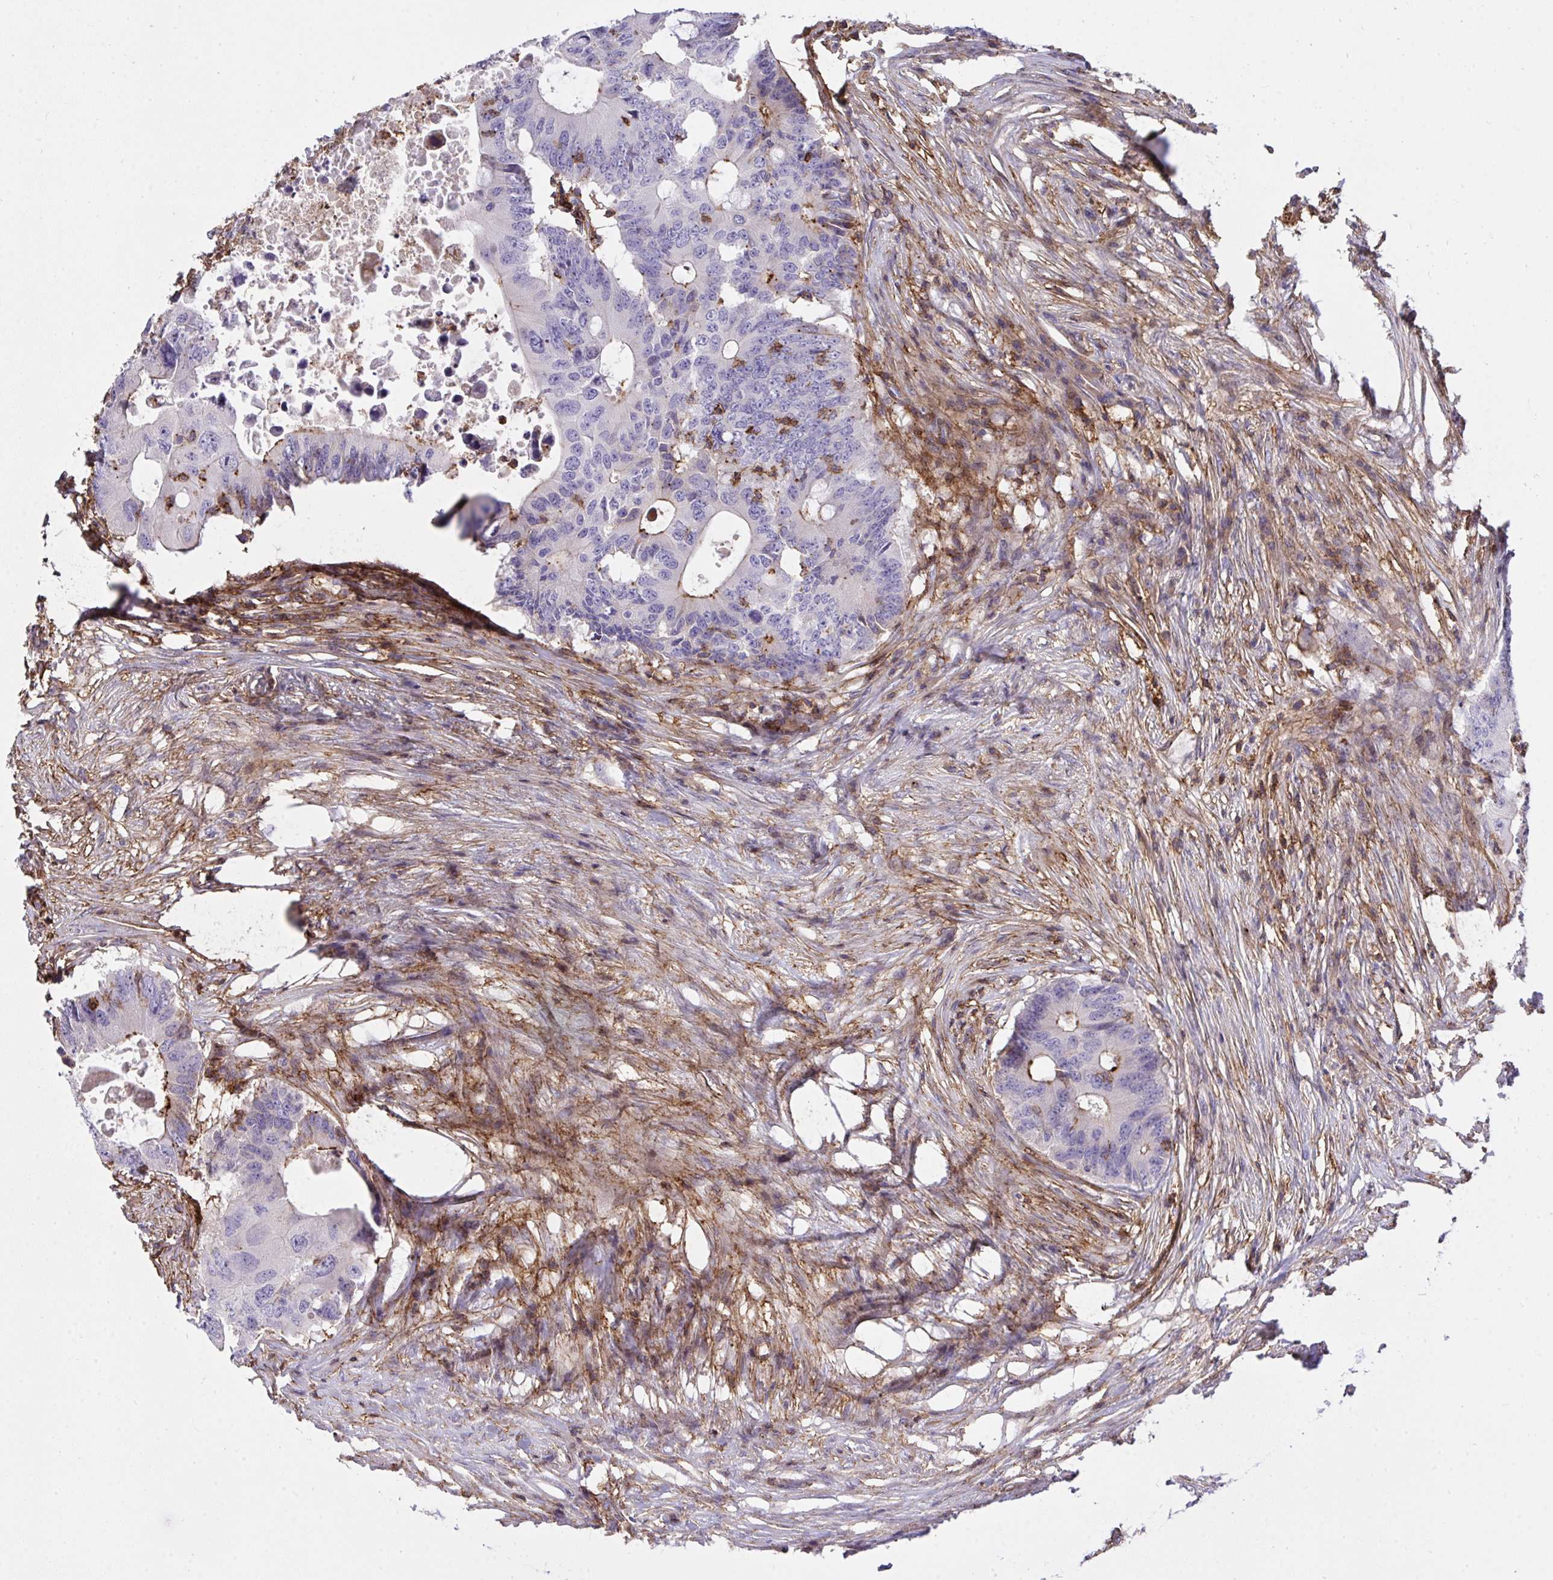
{"staining": {"intensity": "negative", "quantity": "none", "location": "none"}, "tissue": "colorectal cancer", "cell_type": "Tumor cells", "image_type": "cancer", "snomed": [{"axis": "morphology", "description": "Adenocarcinoma, NOS"}, {"axis": "topography", "description": "Colon"}], "caption": "Micrograph shows no protein positivity in tumor cells of colorectal cancer (adenocarcinoma) tissue. (DAB immunohistochemistry (IHC), high magnification).", "gene": "ERI1", "patient": {"sex": "male", "age": 71}}